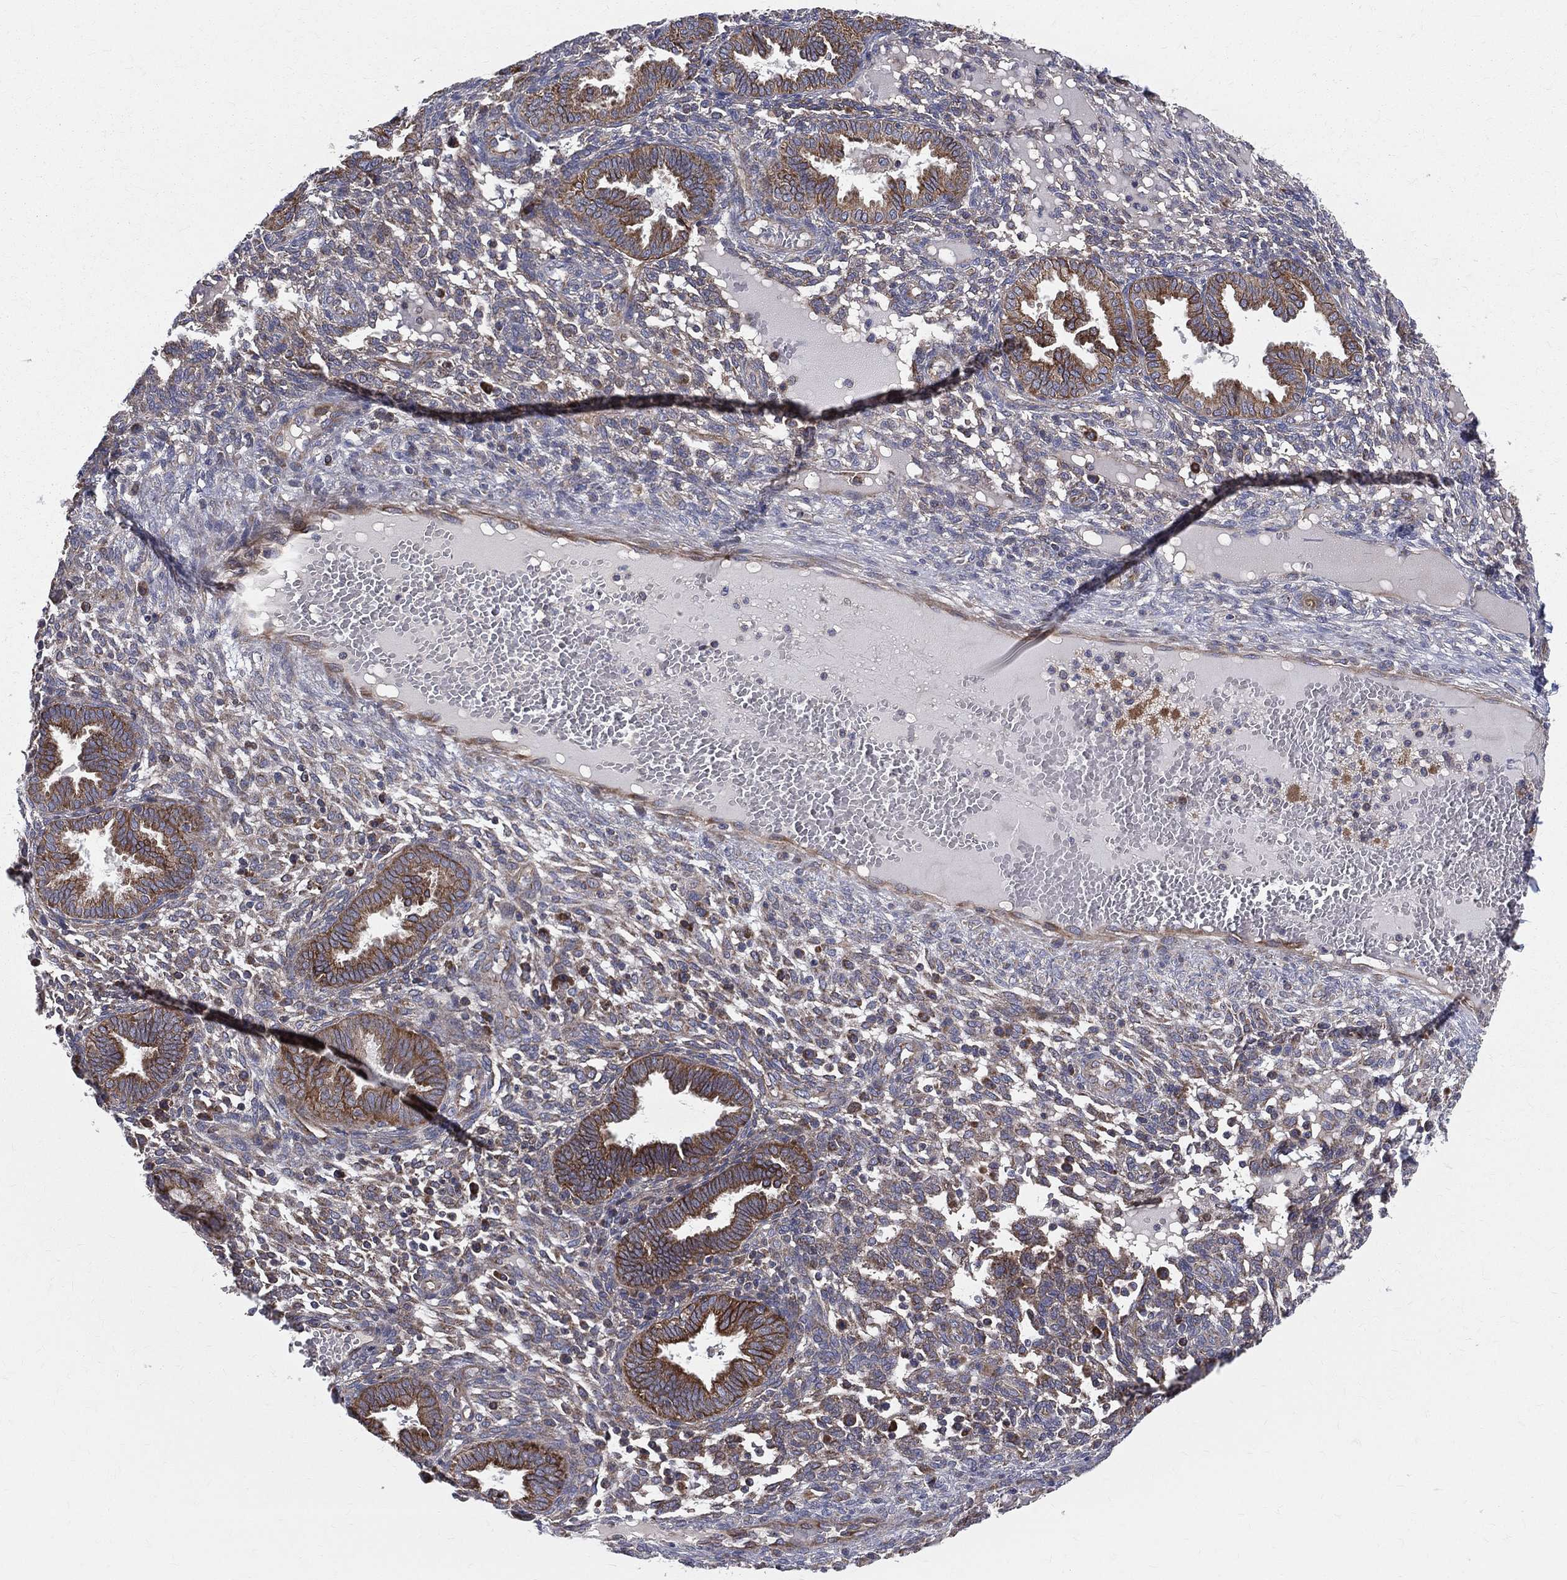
{"staining": {"intensity": "negative", "quantity": "none", "location": "none"}, "tissue": "endometrium", "cell_type": "Cells in endometrial stroma", "image_type": "normal", "snomed": [{"axis": "morphology", "description": "Normal tissue, NOS"}, {"axis": "topography", "description": "Endometrium"}], "caption": "Immunohistochemistry (IHC) of benign human endometrium reveals no staining in cells in endometrial stroma.", "gene": "MIX23", "patient": {"sex": "female", "age": 42}}